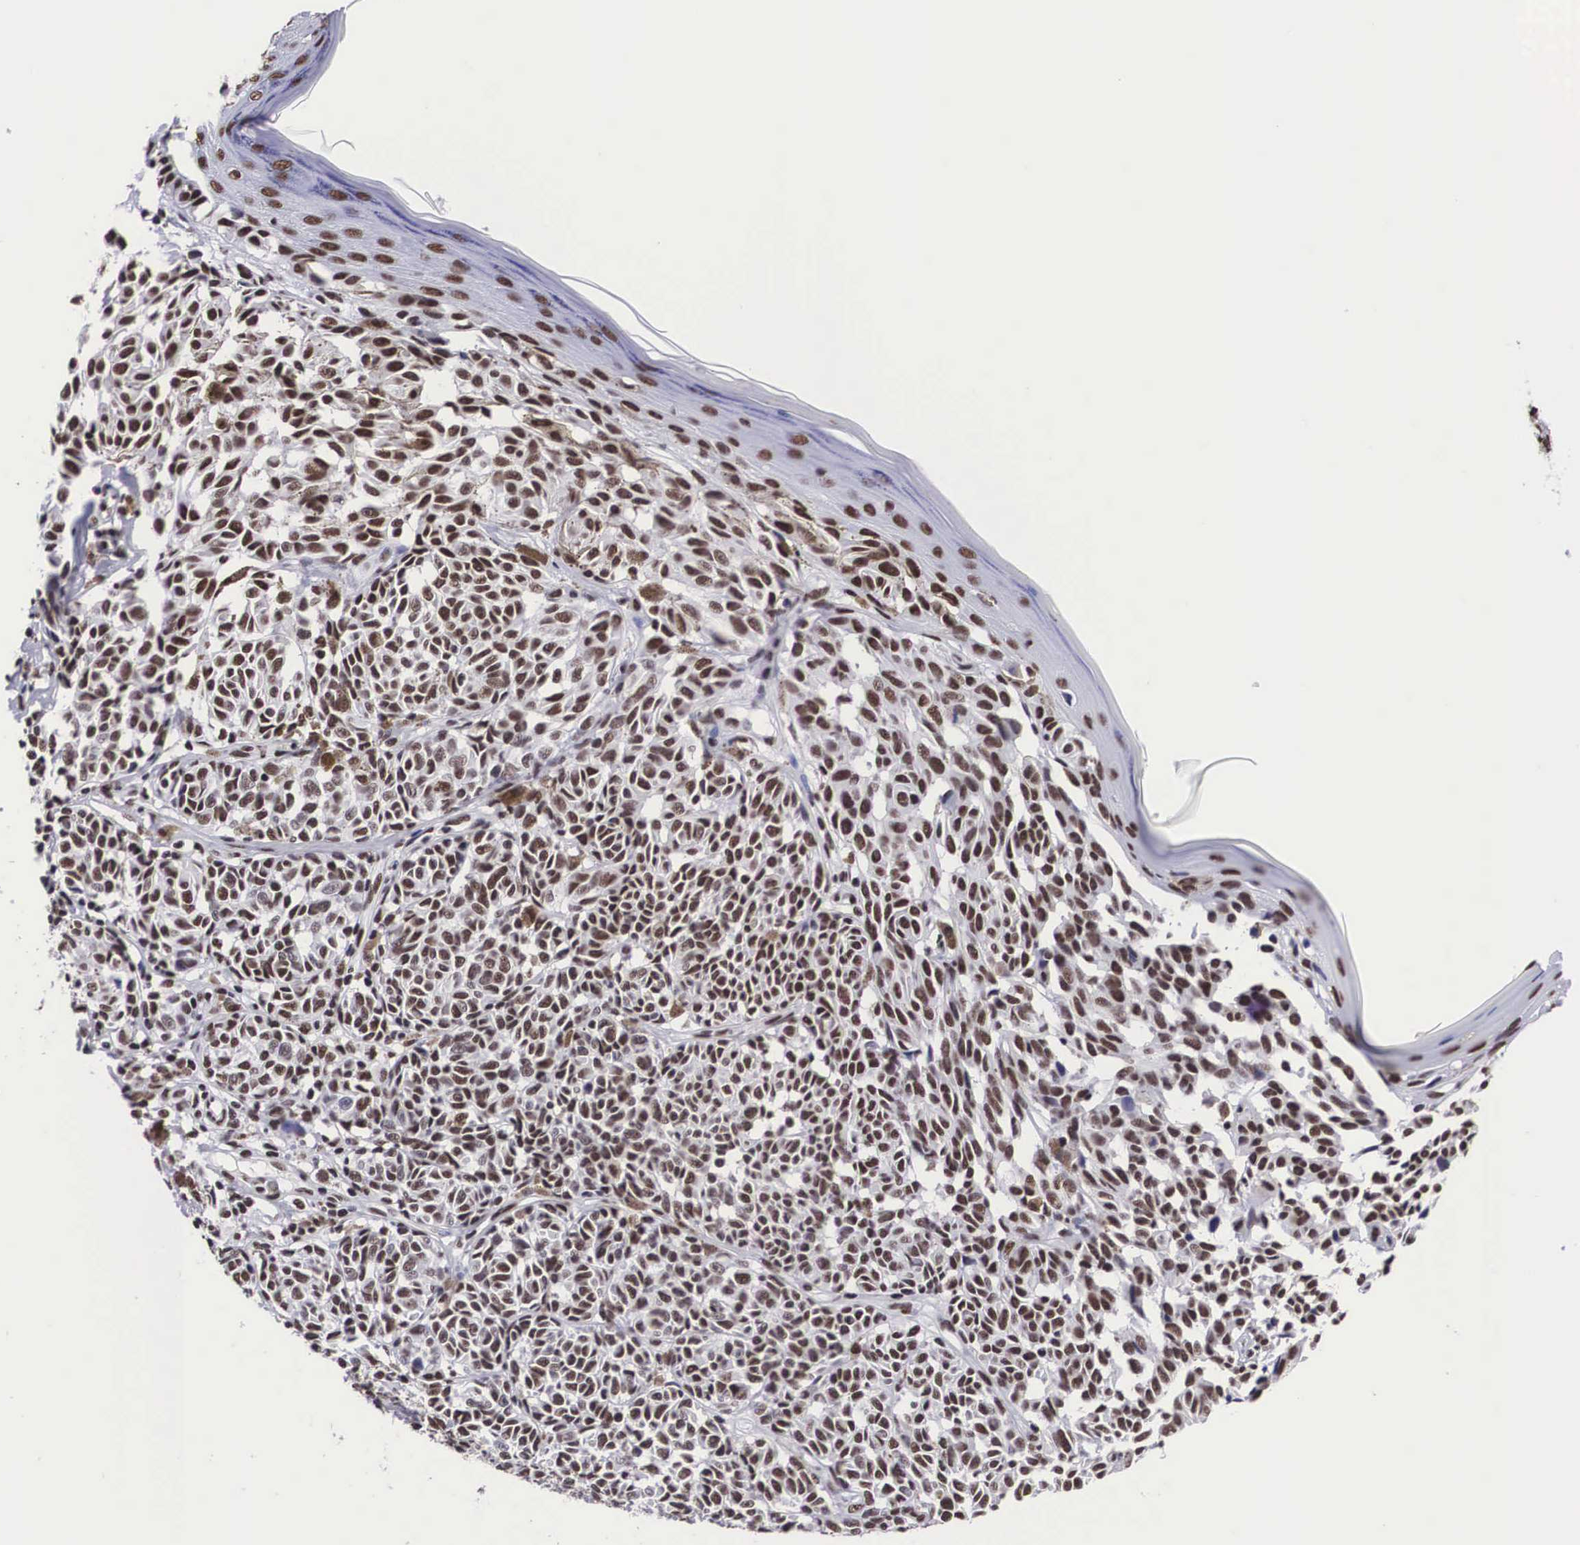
{"staining": {"intensity": "moderate", "quantity": ">75%", "location": "nuclear"}, "tissue": "melanoma", "cell_type": "Tumor cells", "image_type": "cancer", "snomed": [{"axis": "morphology", "description": "Malignant melanoma, NOS"}, {"axis": "topography", "description": "Skin"}], "caption": "Moderate nuclear expression for a protein is seen in approximately >75% of tumor cells of melanoma using immunohistochemistry.", "gene": "SF3A1", "patient": {"sex": "male", "age": 49}}